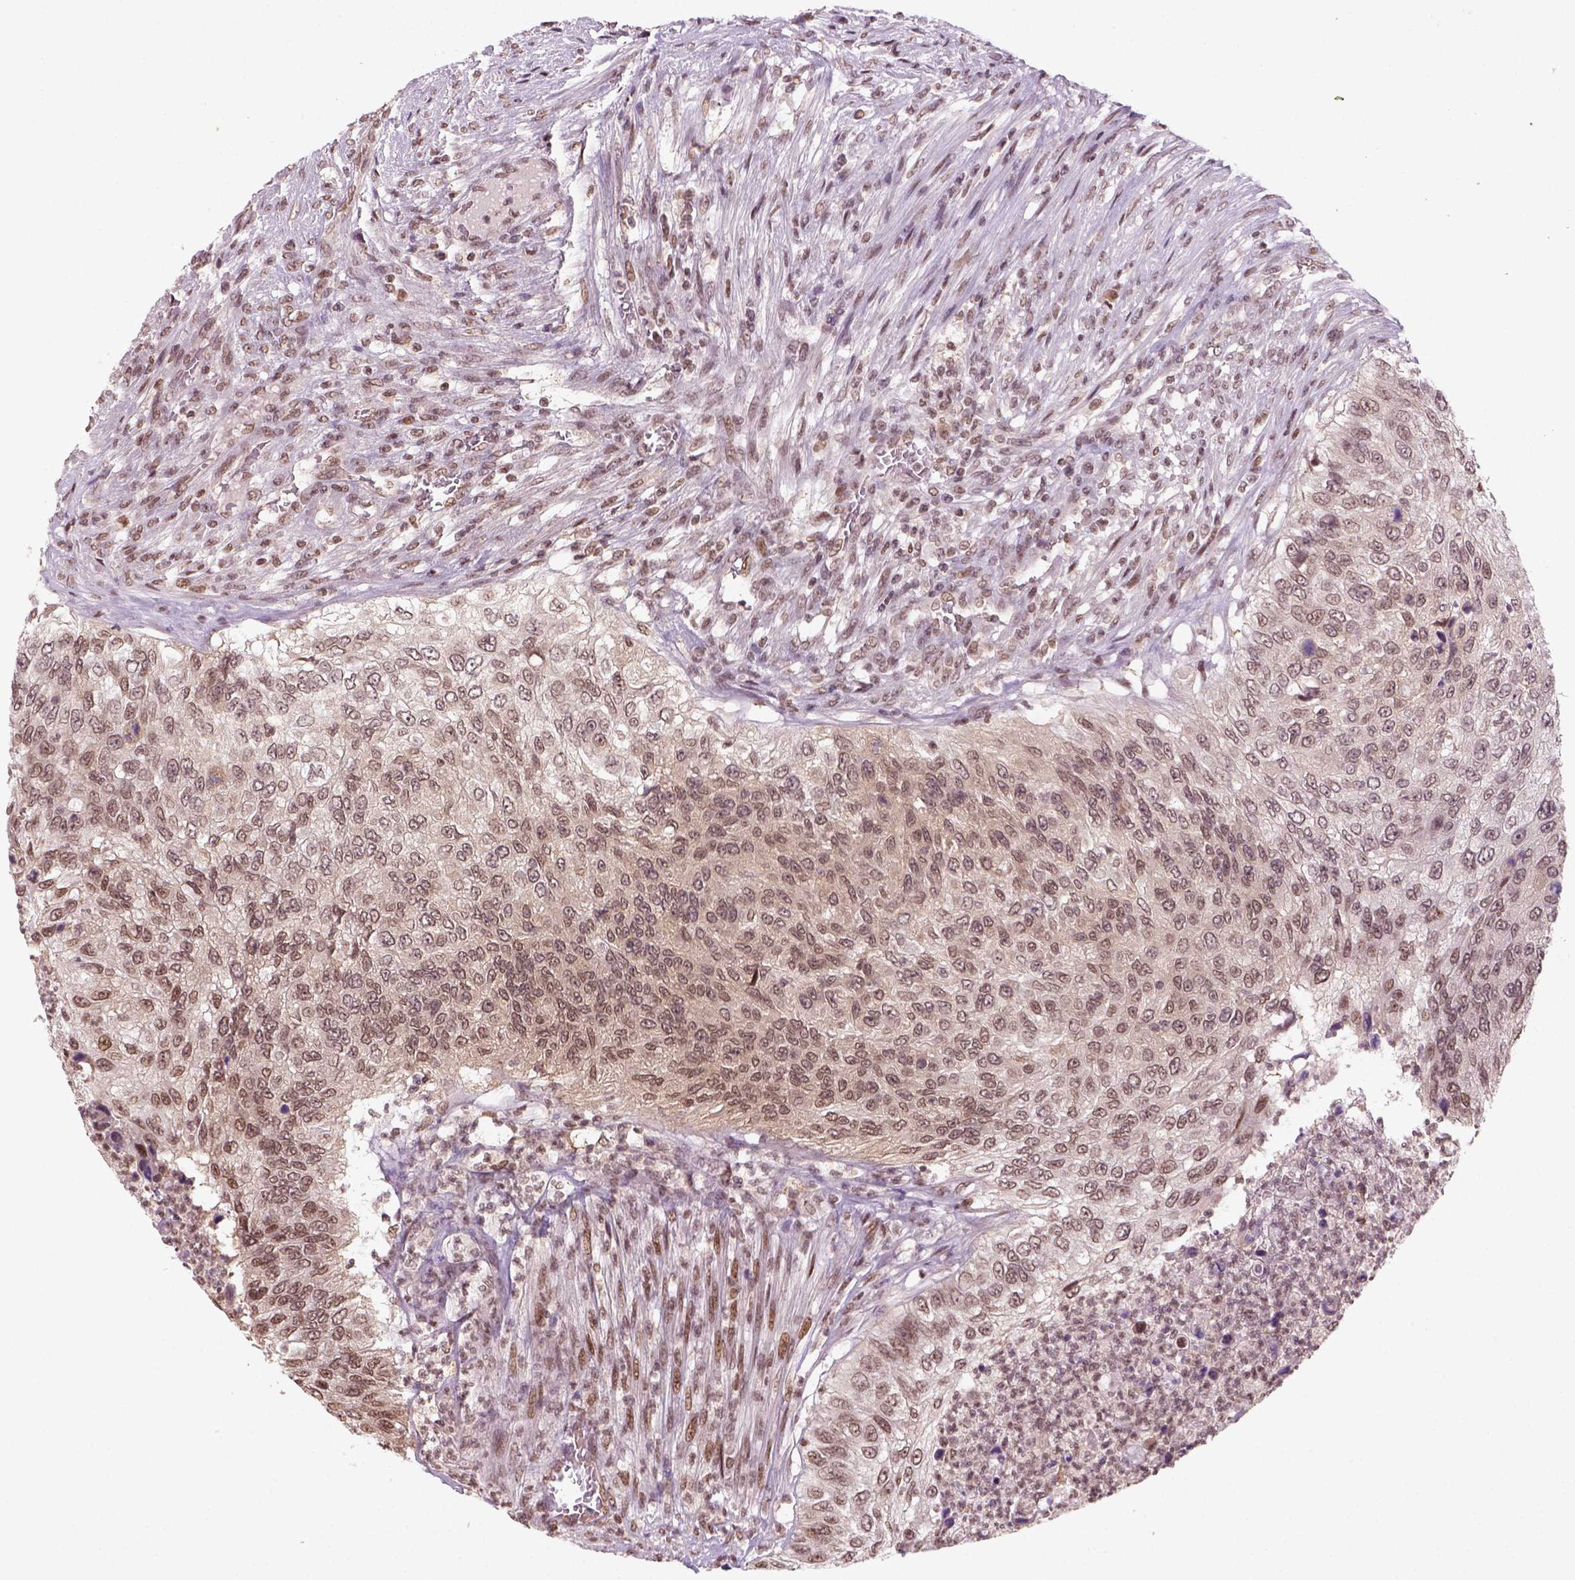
{"staining": {"intensity": "weak", "quantity": ">75%", "location": "nuclear"}, "tissue": "urothelial cancer", "cell_type": "Tumor cells", "image_type": "cancer", "snomed": [{"axis": "morphology", "description": "Urothelial carcinoma, High grade"}, {"axis": "topography", "description": "Urinary bladder"}], "caption": "Protein analysis of urothelial carcinoma (high-grade) tissue displays weak nuclear positivity in about >75% of tumor cells.", "gene": "GOT1", "patient": {"sex": "female", "age": 60}}